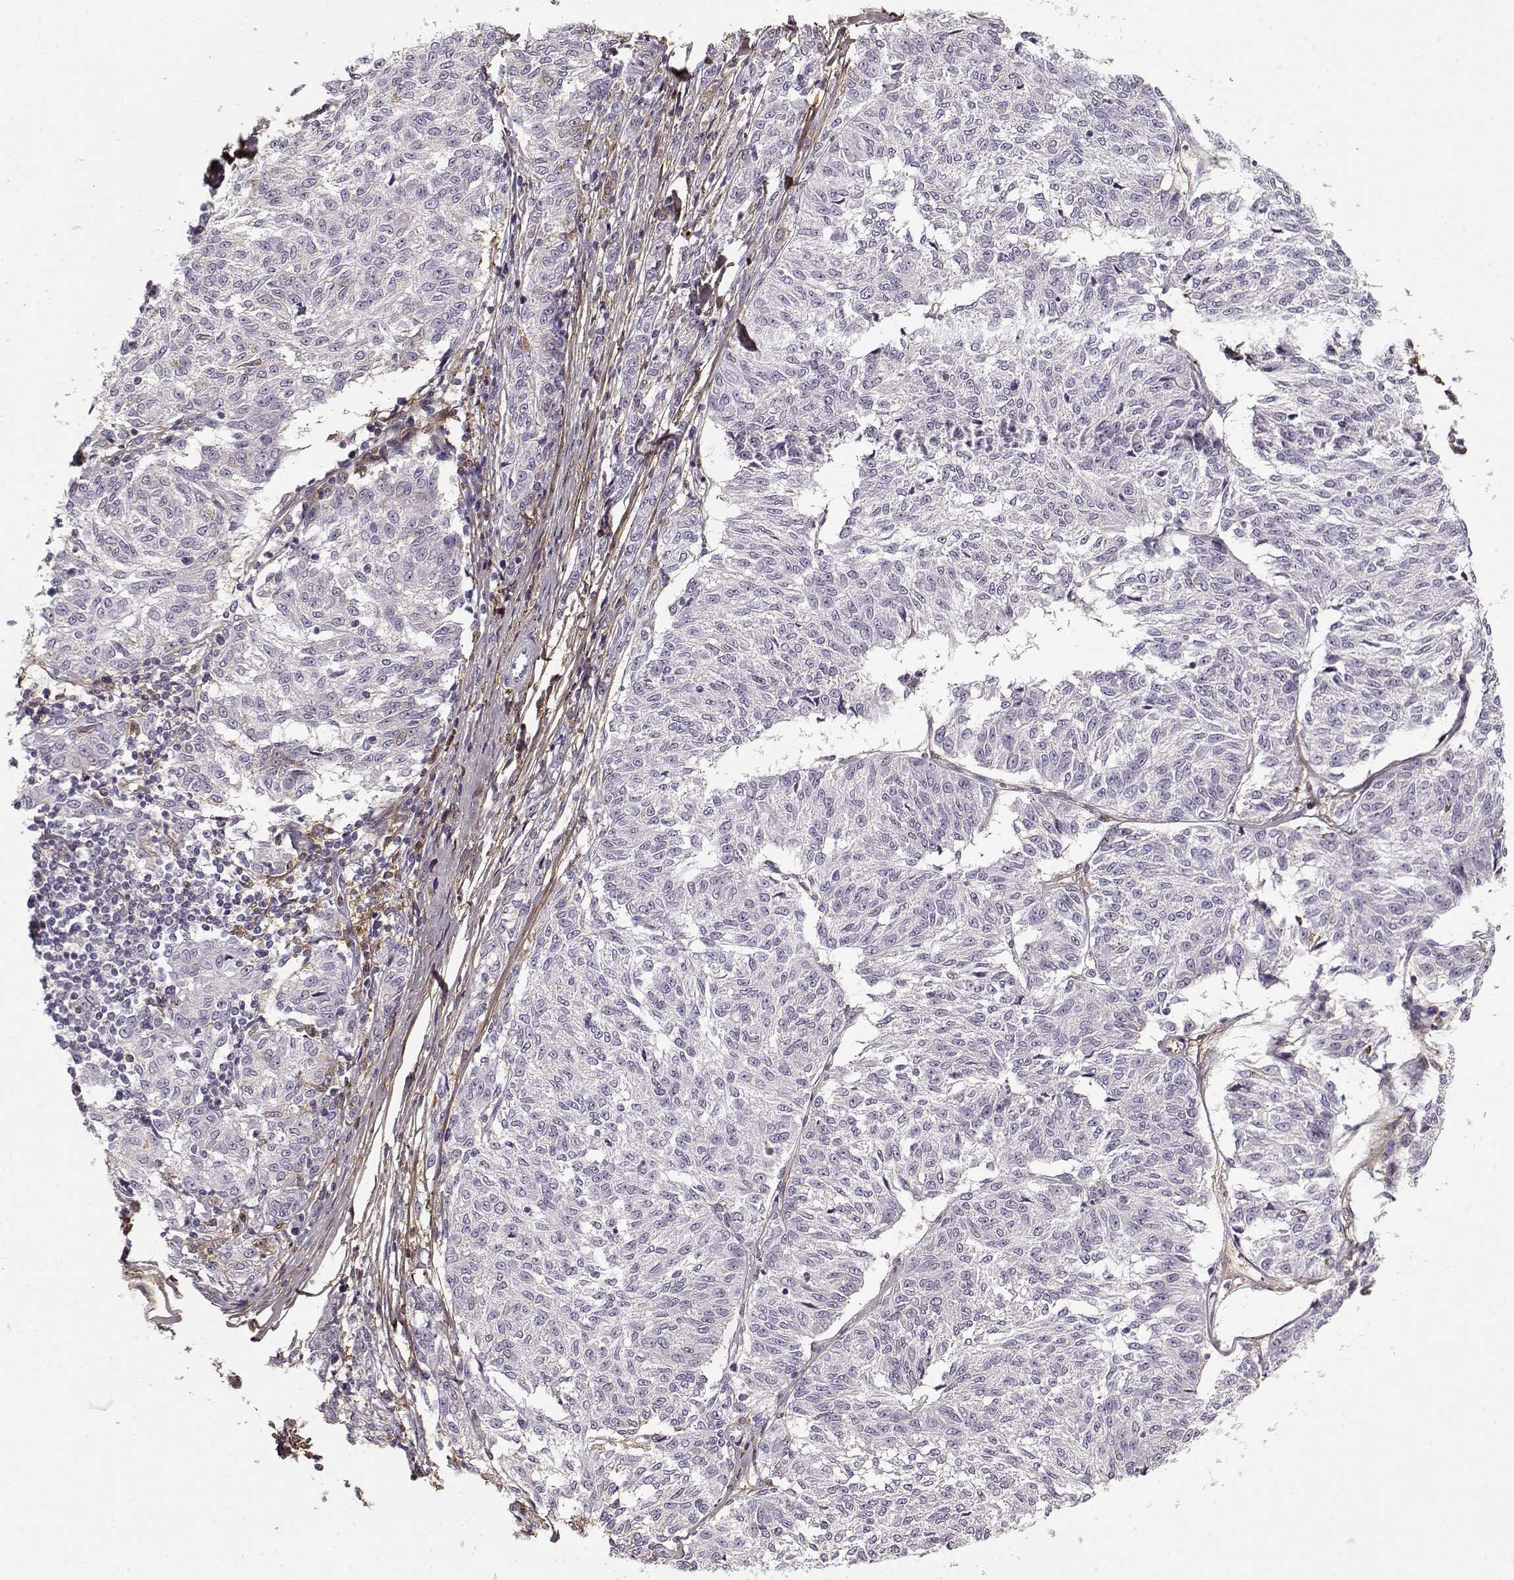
{"staining": {"intensity": "negative", "quantity": "none", "location": "none"}, "tissue": "melanoma", "cell_type": "Tumor cells", "image_type": "cancer", "snomed": [{"axis": "morphology", "description": "Malignant melanoma, NOS"}, {"axis": "topography", "description": "Skin"}], "caption": "This is an immunohistochemistry (IHC) micrograph of human melanoma. There is no positivity in tumor cells.", "gene": "LUM", "patient": {"sex": "female", "age": 72}}